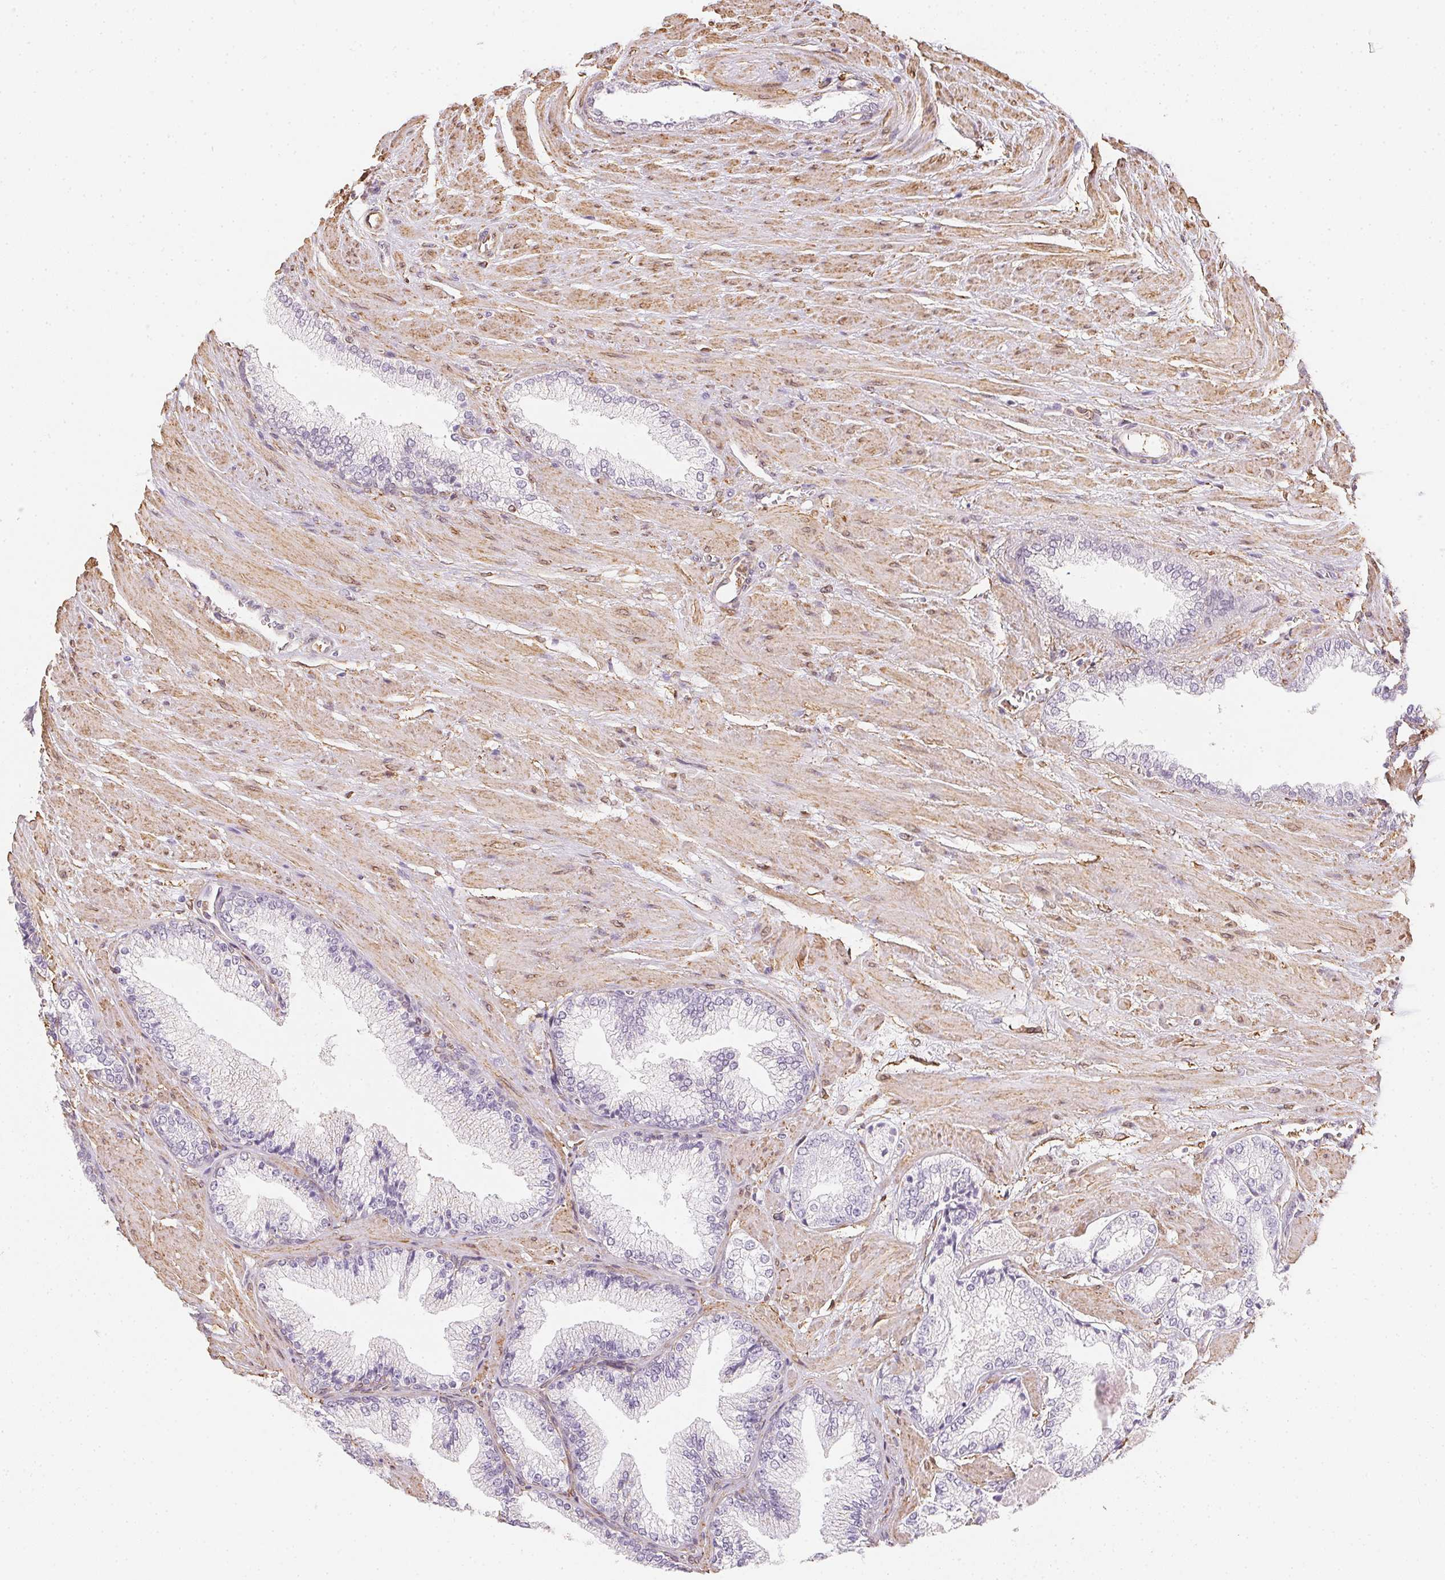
{"staining": {"intensity": "negative", "quantity": "none", "location": "none"}, "tissue": "prostate cancer", "cell_type": "Tumor cells", "image_type": "cancer", "snomed": [{"axis": "morphology", "description": "Adenocarcinoma, High grade"}, {"axis": "topography", "description": "Prostate"}], "caption": "Tumor cells show no significant positivity in prostate cancer.", "gene": "RSBN1", "patient": {"sex": "male", "age": 64}}